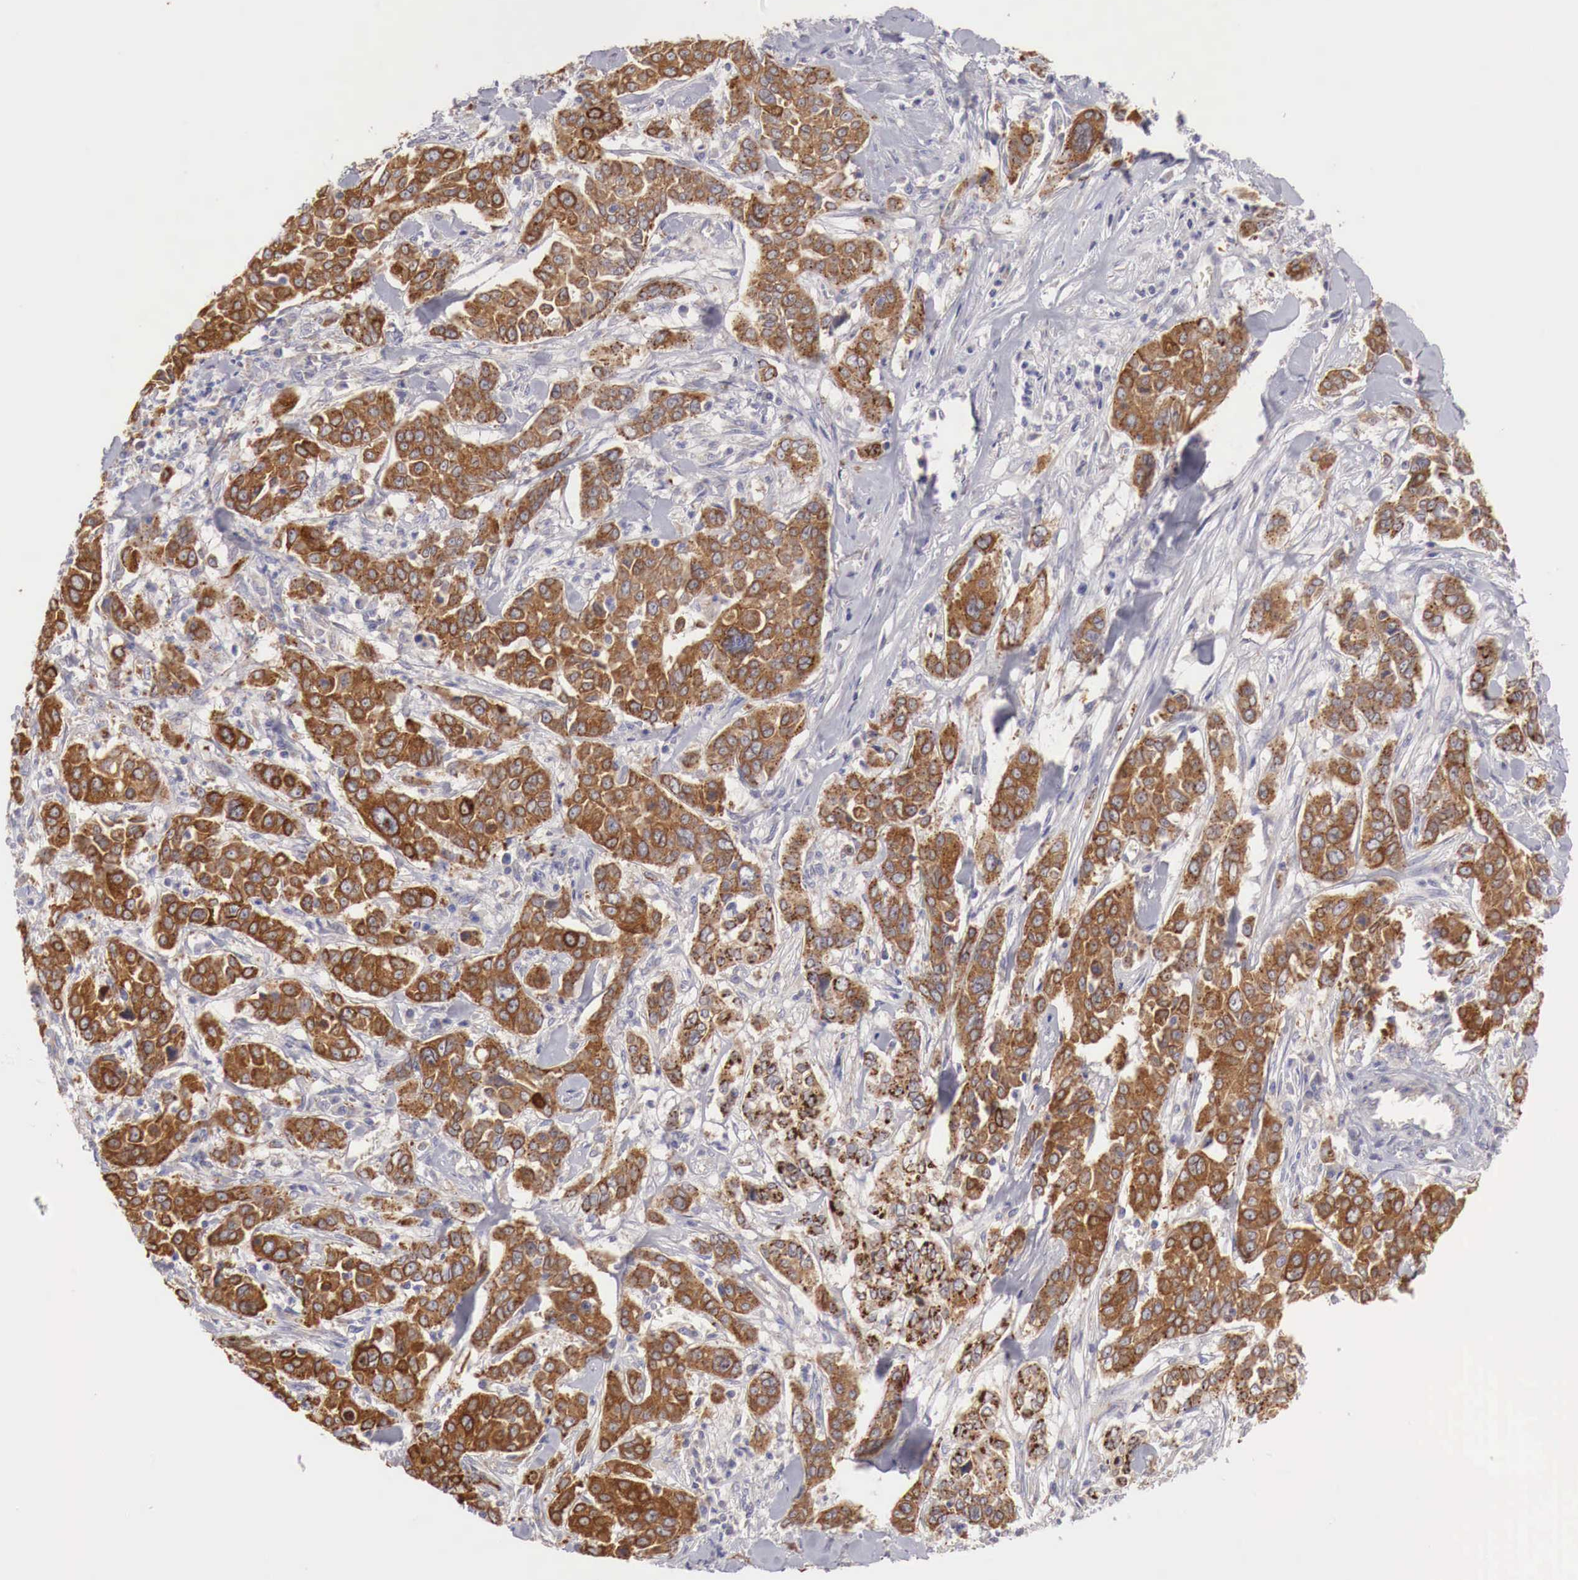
{"staining": {"intensity": "moderate", "quantity": ">75%", "location": "cytoplasmic/membranous"}, "tissue": "pancreatic cancer", "cell_type": "Tumor cells", "image_type": "cancer", "snomed": [{"axis": "morphology", "description": "Adenocarcinoma, NOS"}, {"axis": "topography", "description": "Pancreas"}], "caption": "Protein staining shows moderate cytoplasmic/membranous expression in about >75% of tumor cells in pancreatic adenocarcinoma. (Brightfield microscopy of DAB IHC at high magnification).", "gene": "NSDHL", "patient": {"sex": "female", "age": 52}}